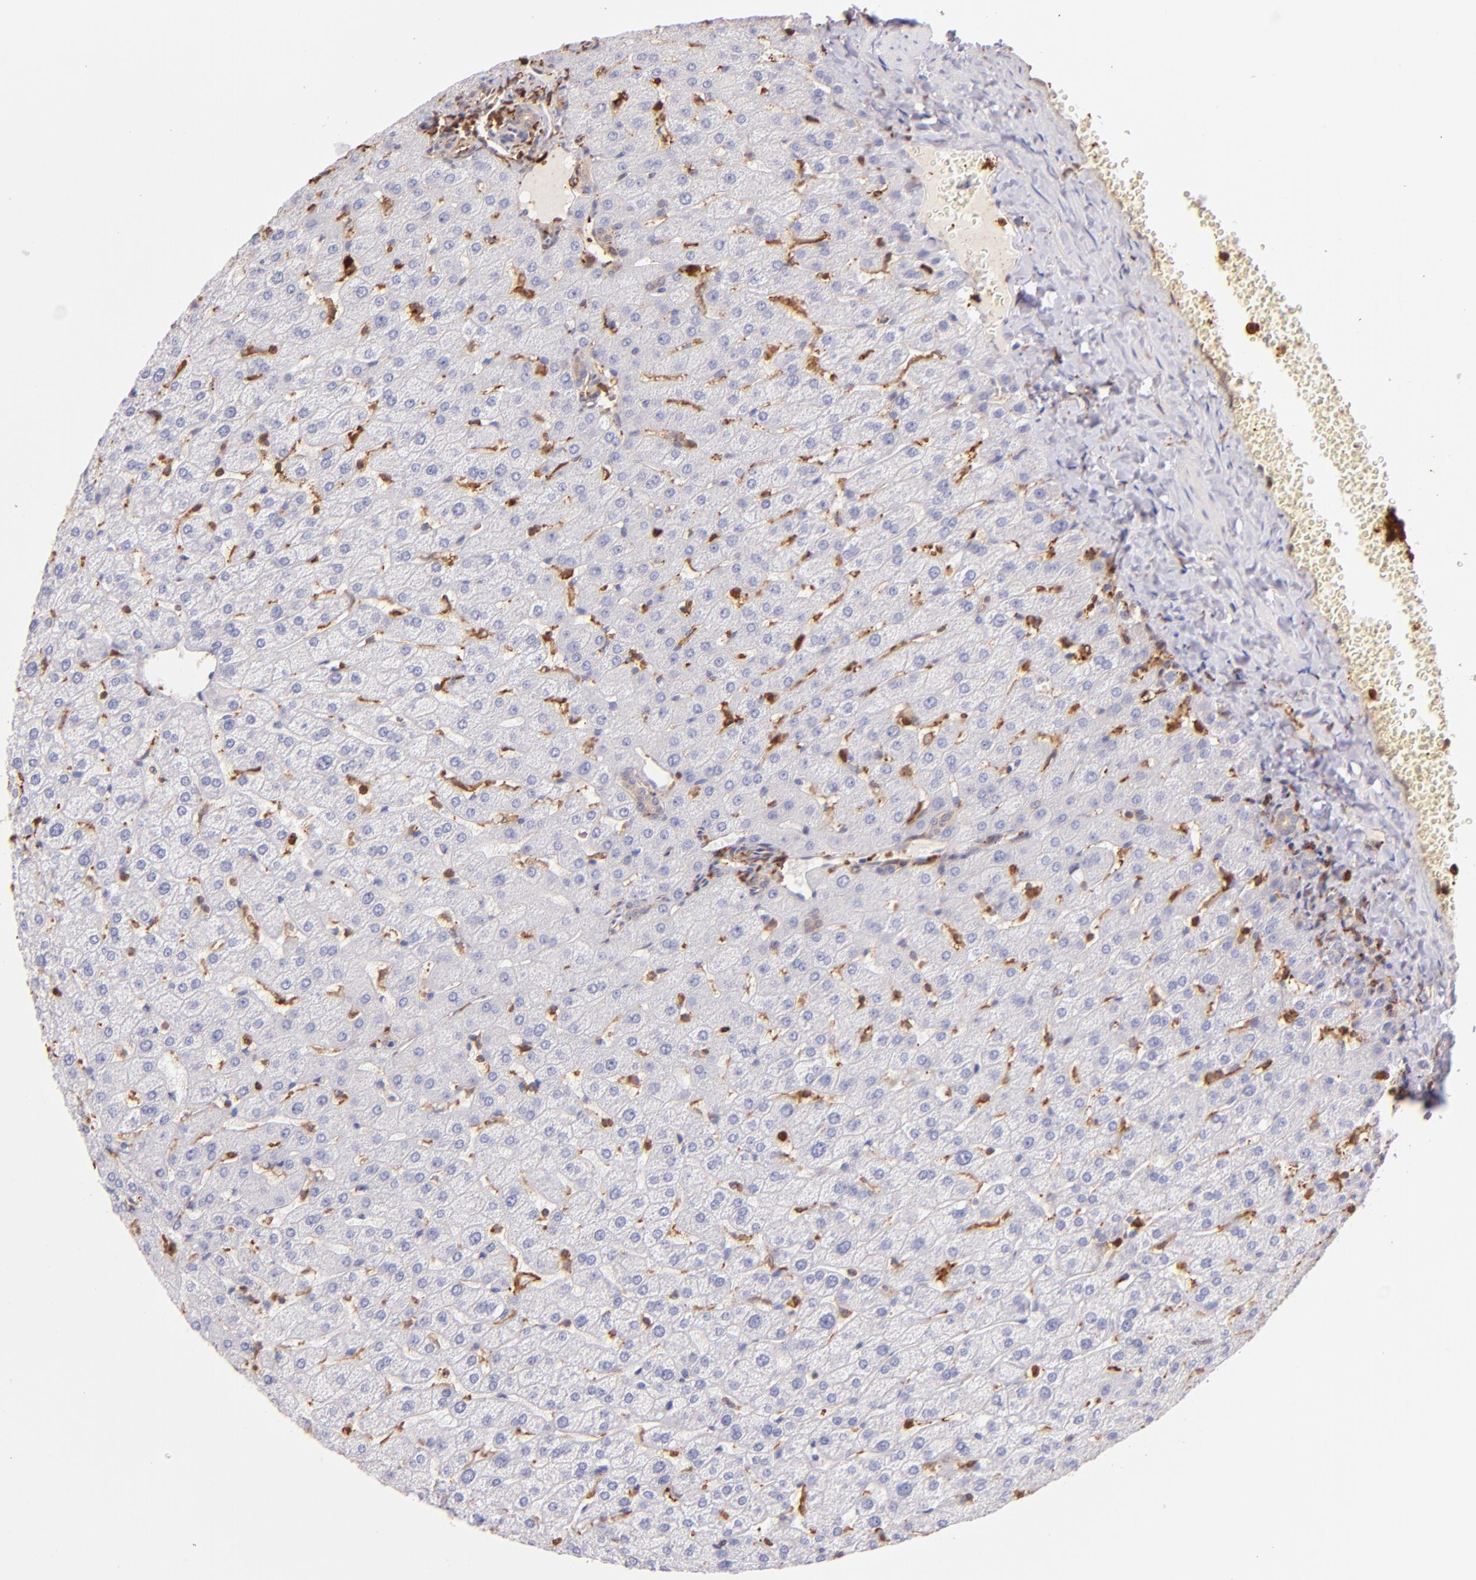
{"staining": {"intensity": "negative", "quantity": "none", "location": "none"}, "tissue": "liver", "cell_type": "Cholangiocytes", "image_type": "normal", "snomed": [{"axis": "morphology", "description": "Normal tissue, NOS"}, {"axis": "morphology", "description": "Fibrosis, NOS"}, {"axis": "topography", "description": "Liver"}], "caption": "An immunohistochemistry image of normal liver is shown. There is no staining in cholangiocytes of liver. Brightfield microscopy of IHC stained with DAB (3,3'-diaminobenzidine) (brown) and hematoxylin (blue), captured at high magnification.", "gene": "BTK", "patient": {"sex": "female", "age": 29}}